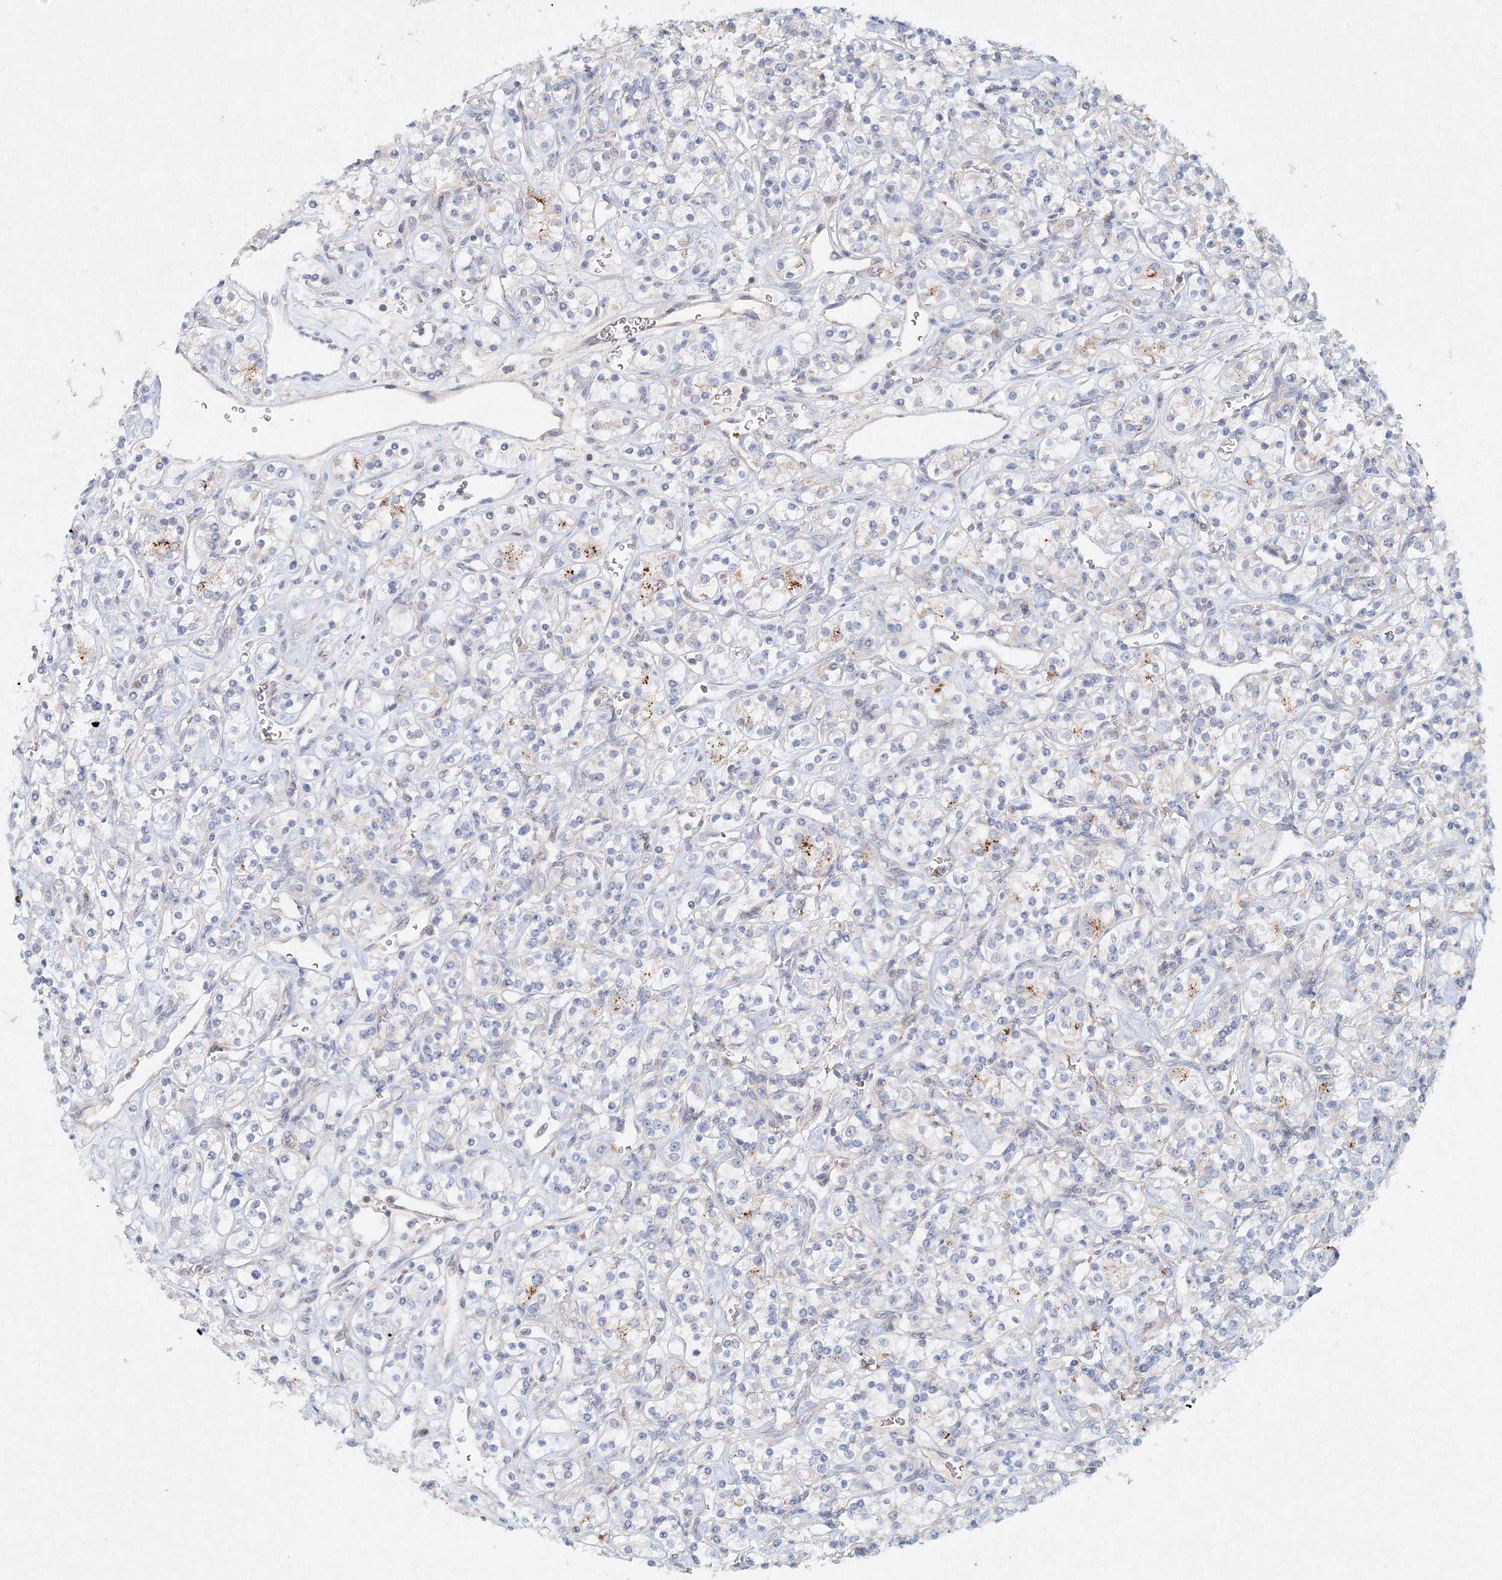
{"staining": {"intensity": "negative", "quantity": "none", "location": "none"}, "tissue": "renal cancer", "cell_type": "Tumor cells", "image_type": "cancer", "snomed": [{"axis": "morphology", "description": "Adenocarcinoma, NOS"}, {"axis": "topography", "description": "Kidney"}], "caption": "Immunohistochemistry (IHC) photomicrograph of human renal cancer stained for a protein (brown), which exhibits no expression in tumor cells.", "gene": "SH3BP5", "patient": {"sex": "male", "age": 77}}